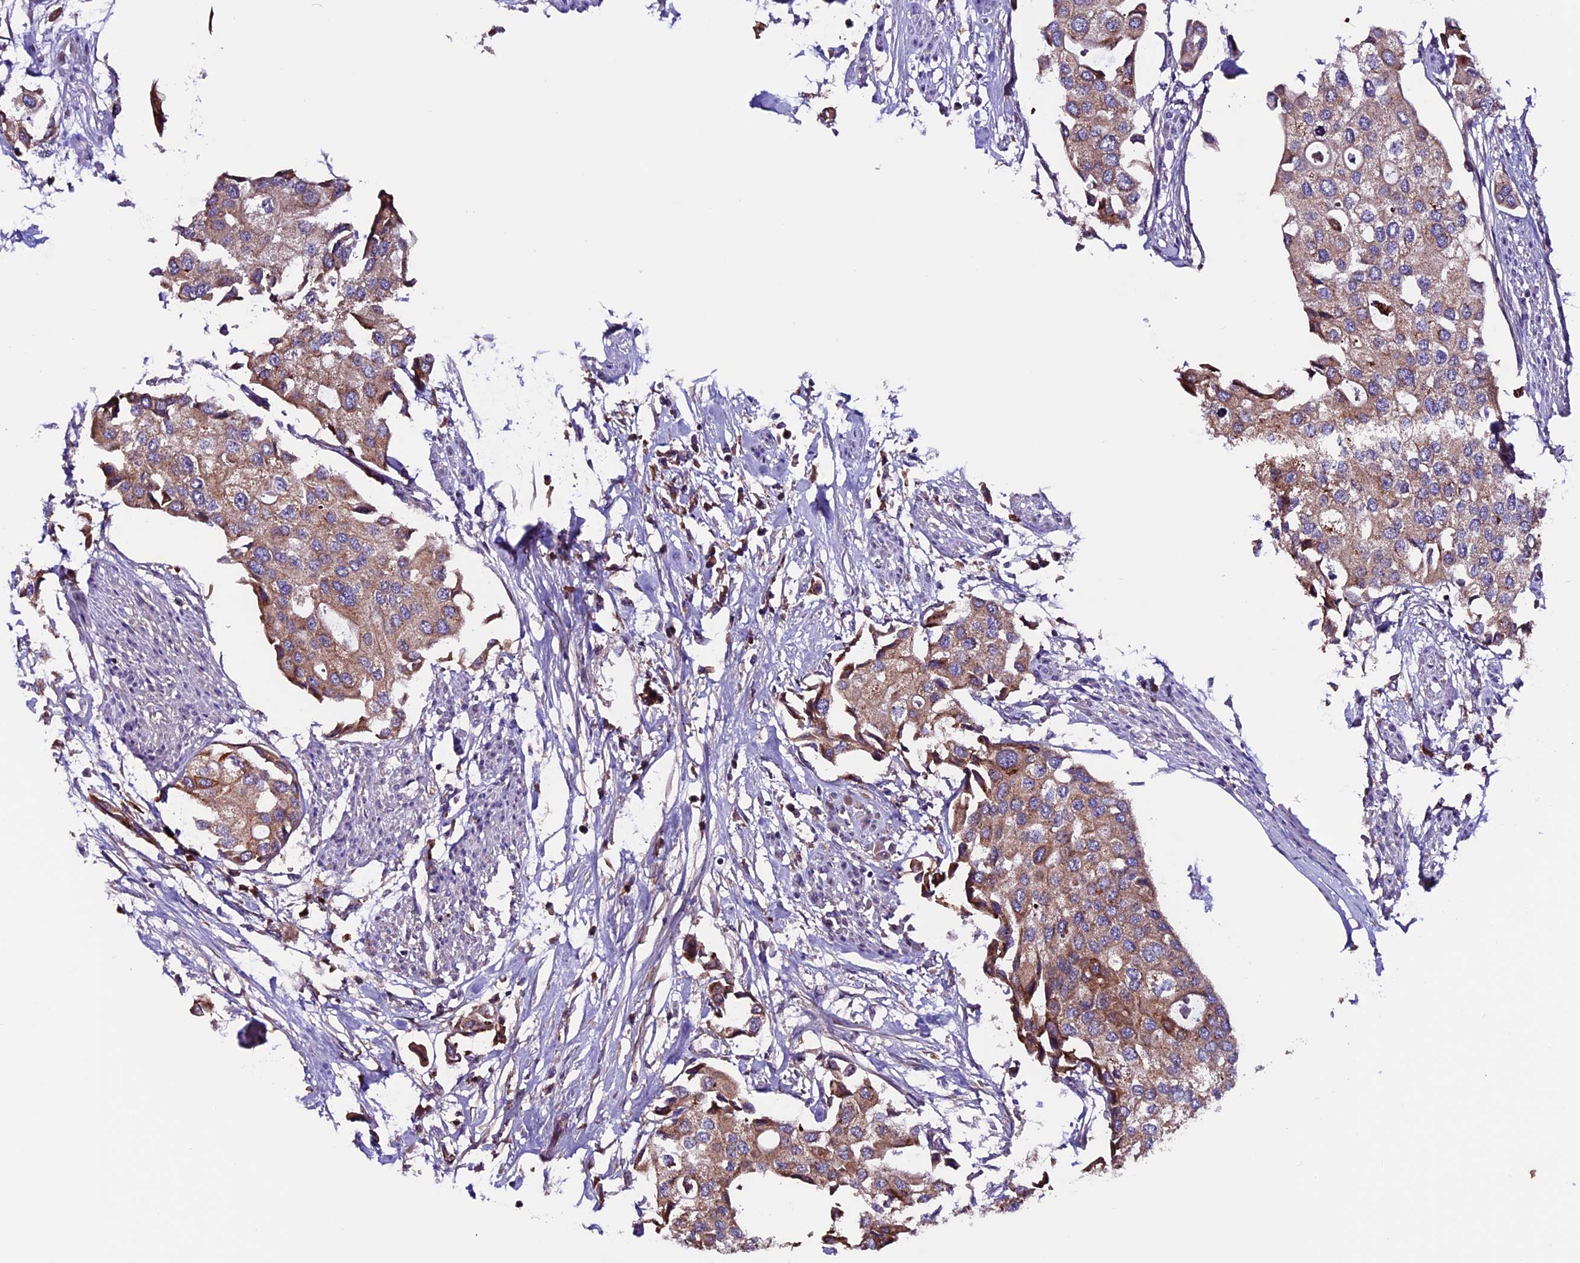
{"staining": {"intensity": "moderate", "quantity": ">75%", "location": "cytoplasmic/membranous"}, "tissue": "urothelial cancer", "cell_type": "Tumor cells", "image_type": "cancer", "snomed": [{"axis": "morphology", "description": "Urothelial carcinoma, High grade"}, {"axis": "topography", "description": "Urinary bladder"}], "caption": "This histopathology image exhibits immunohistochemistry (IHC) staining of human urothelial cancer, with medium moderate cytoplasmic/membranous expression in approximately >75% of tumor cells.", "gene": "ZNF598", "patient": {"sex": "male", "age": 64}}